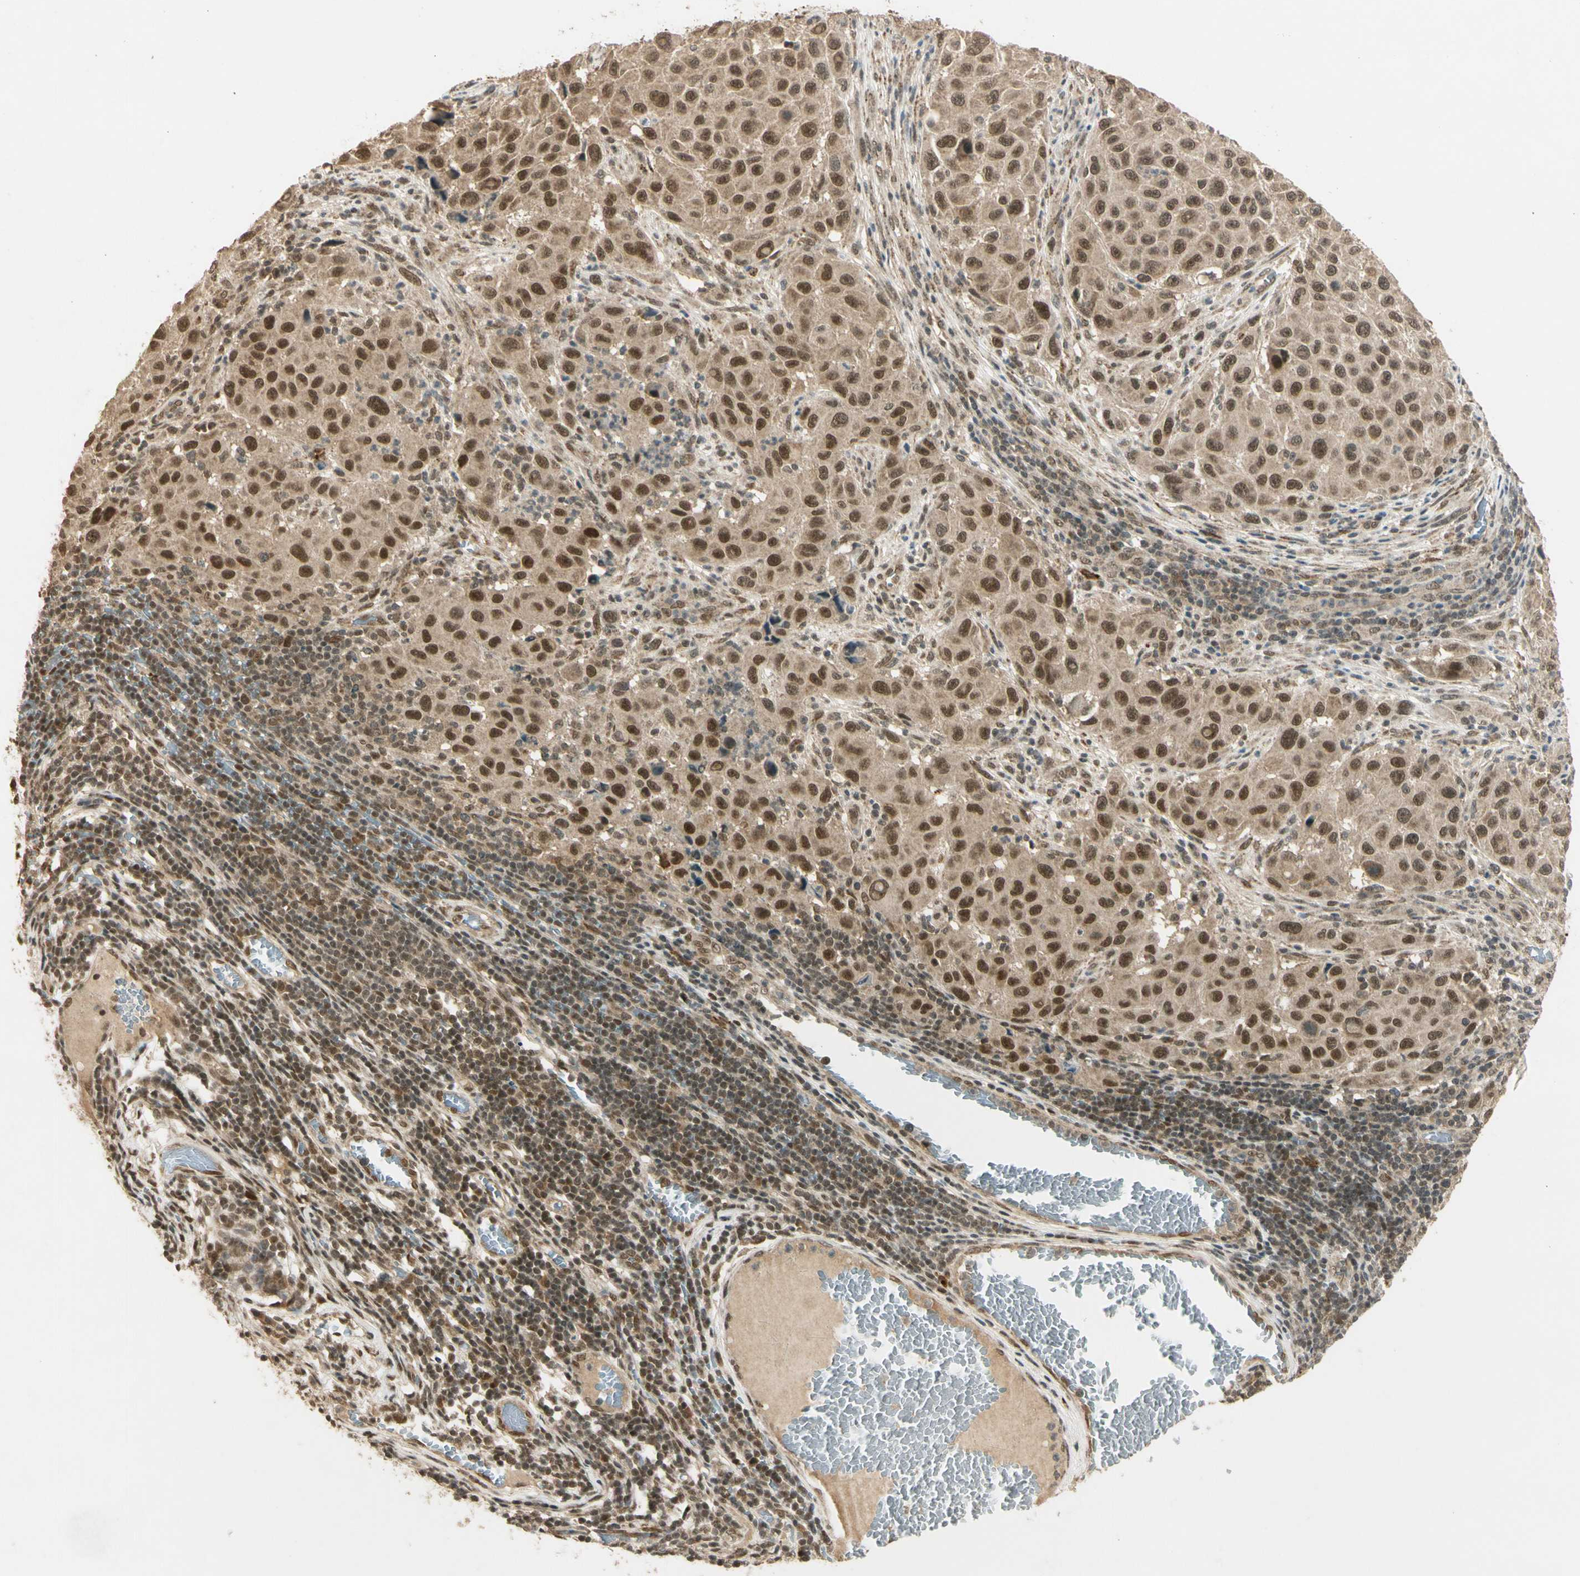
{"staining": {"intensity": "moderate", "quantity": ">75%", "location": "cytoplasmic/membranous,nuclear"}, "tissue": "melanoma", "cell_type": "Tumor cells", "image_type": "cancer", "snomed": [{"axis": "morphology", "description": "Malignant melanoma, Metastatic site"}, {"axis": "topography", "description": "Lymph node"}], "caption": "Protein positivity by IHC shows moderate cytoplasmic/membranous and nuclear expression in about >75% of tumor cells in malignant melanoma (metastatic site).", "gene": "ZNF135", "patient": {"sex": "male", "age": 61}}